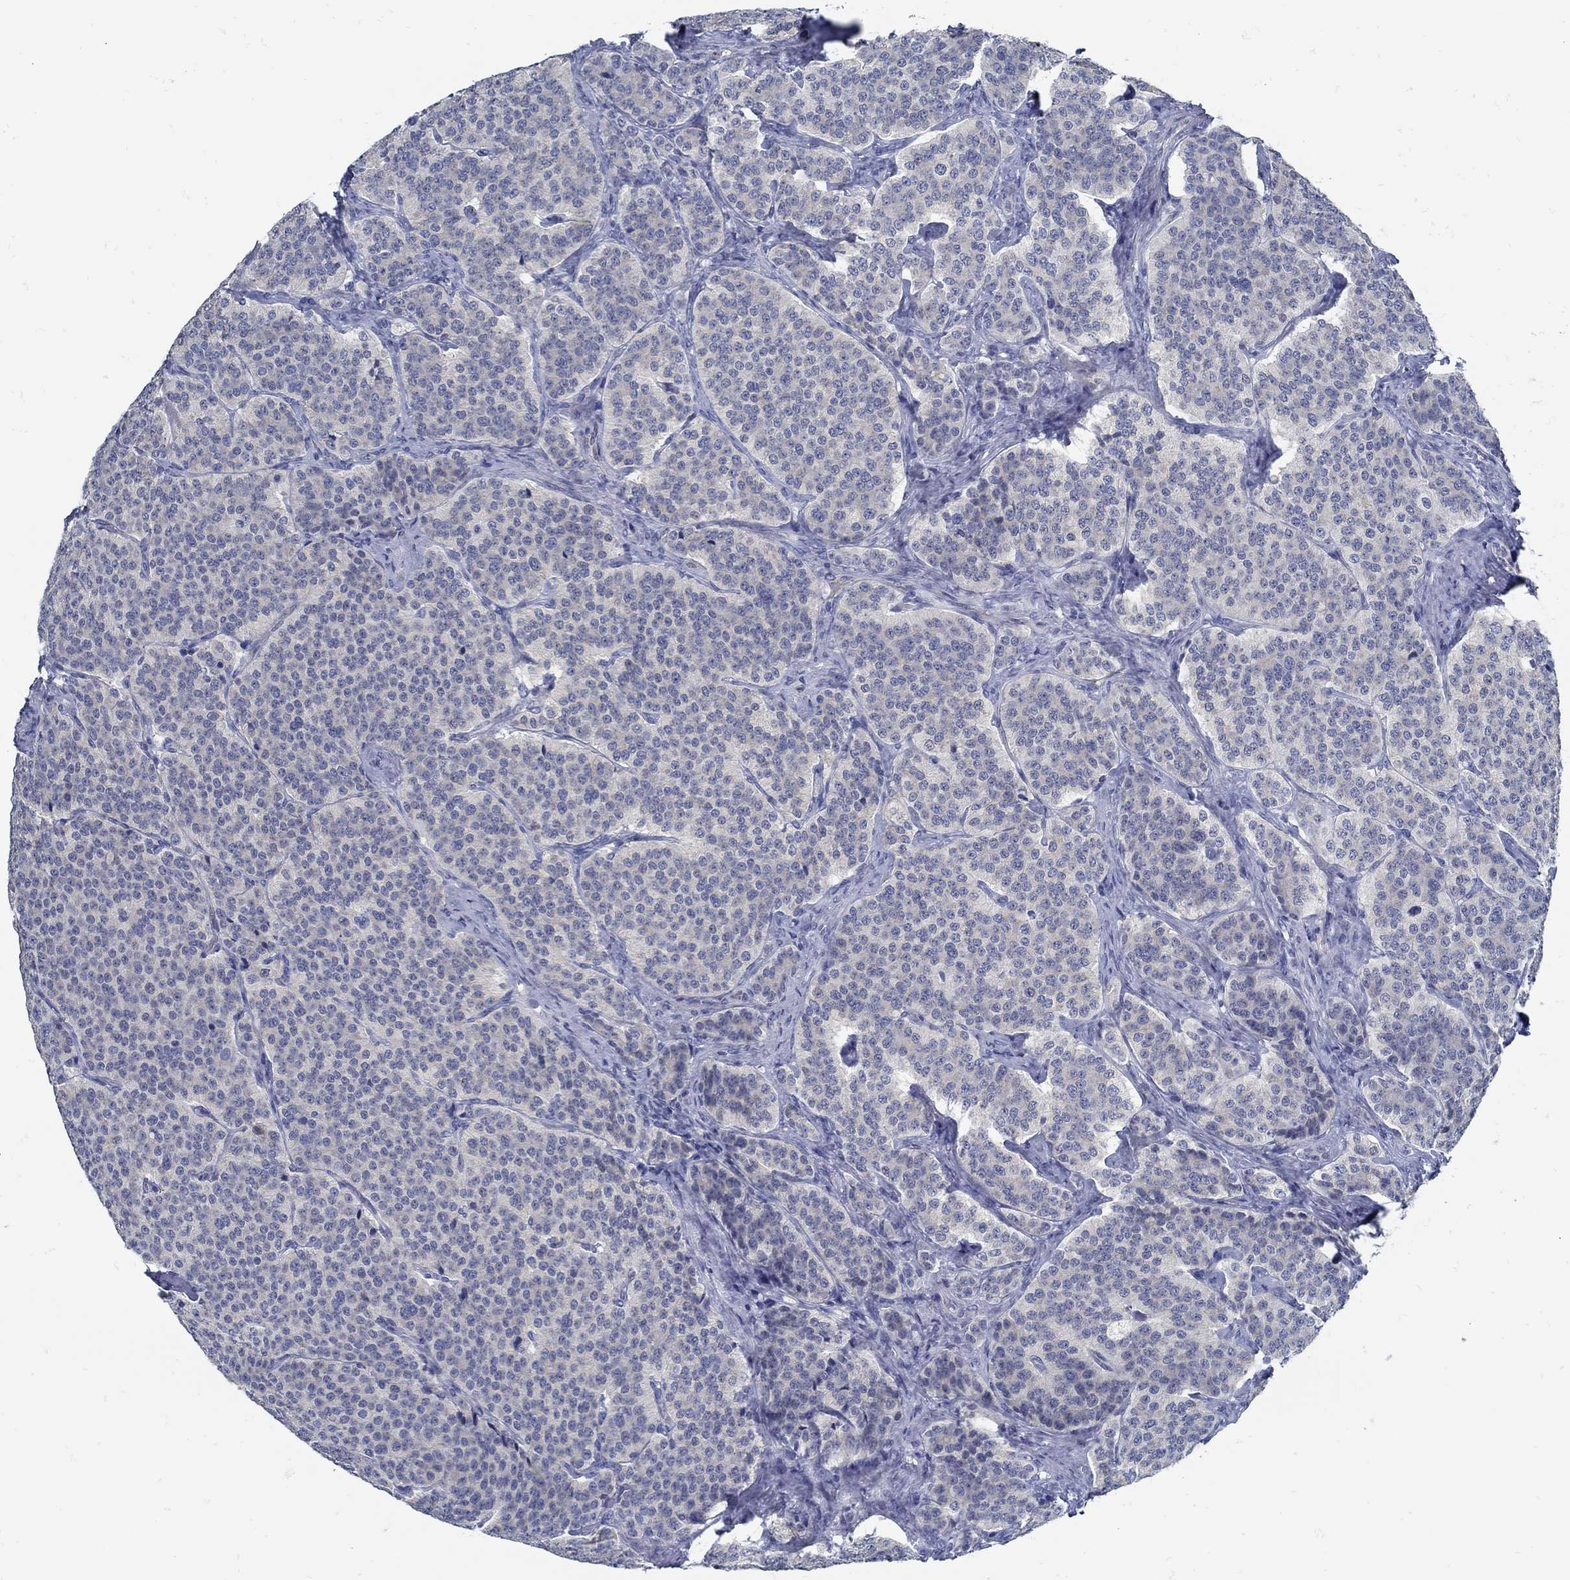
{"staining": {"intensity": "negative", "quantity": "none", "location": "none"}, "tissue": "carcinoid", "cell_type": "Tumor cells", "image_type": "cancer", "snomed": [{"axis": "morphology", "description": "Carcinoid, malignant, NOS"}, {"axis": "topography", "description": "Small intestine"}], "caption": "Immunohistochemical staining of human malignant carcinoid displays no significant expression in tumor cells.", "gene": "ZFAND4", "patient": {"sex": "female", "age": 58}}